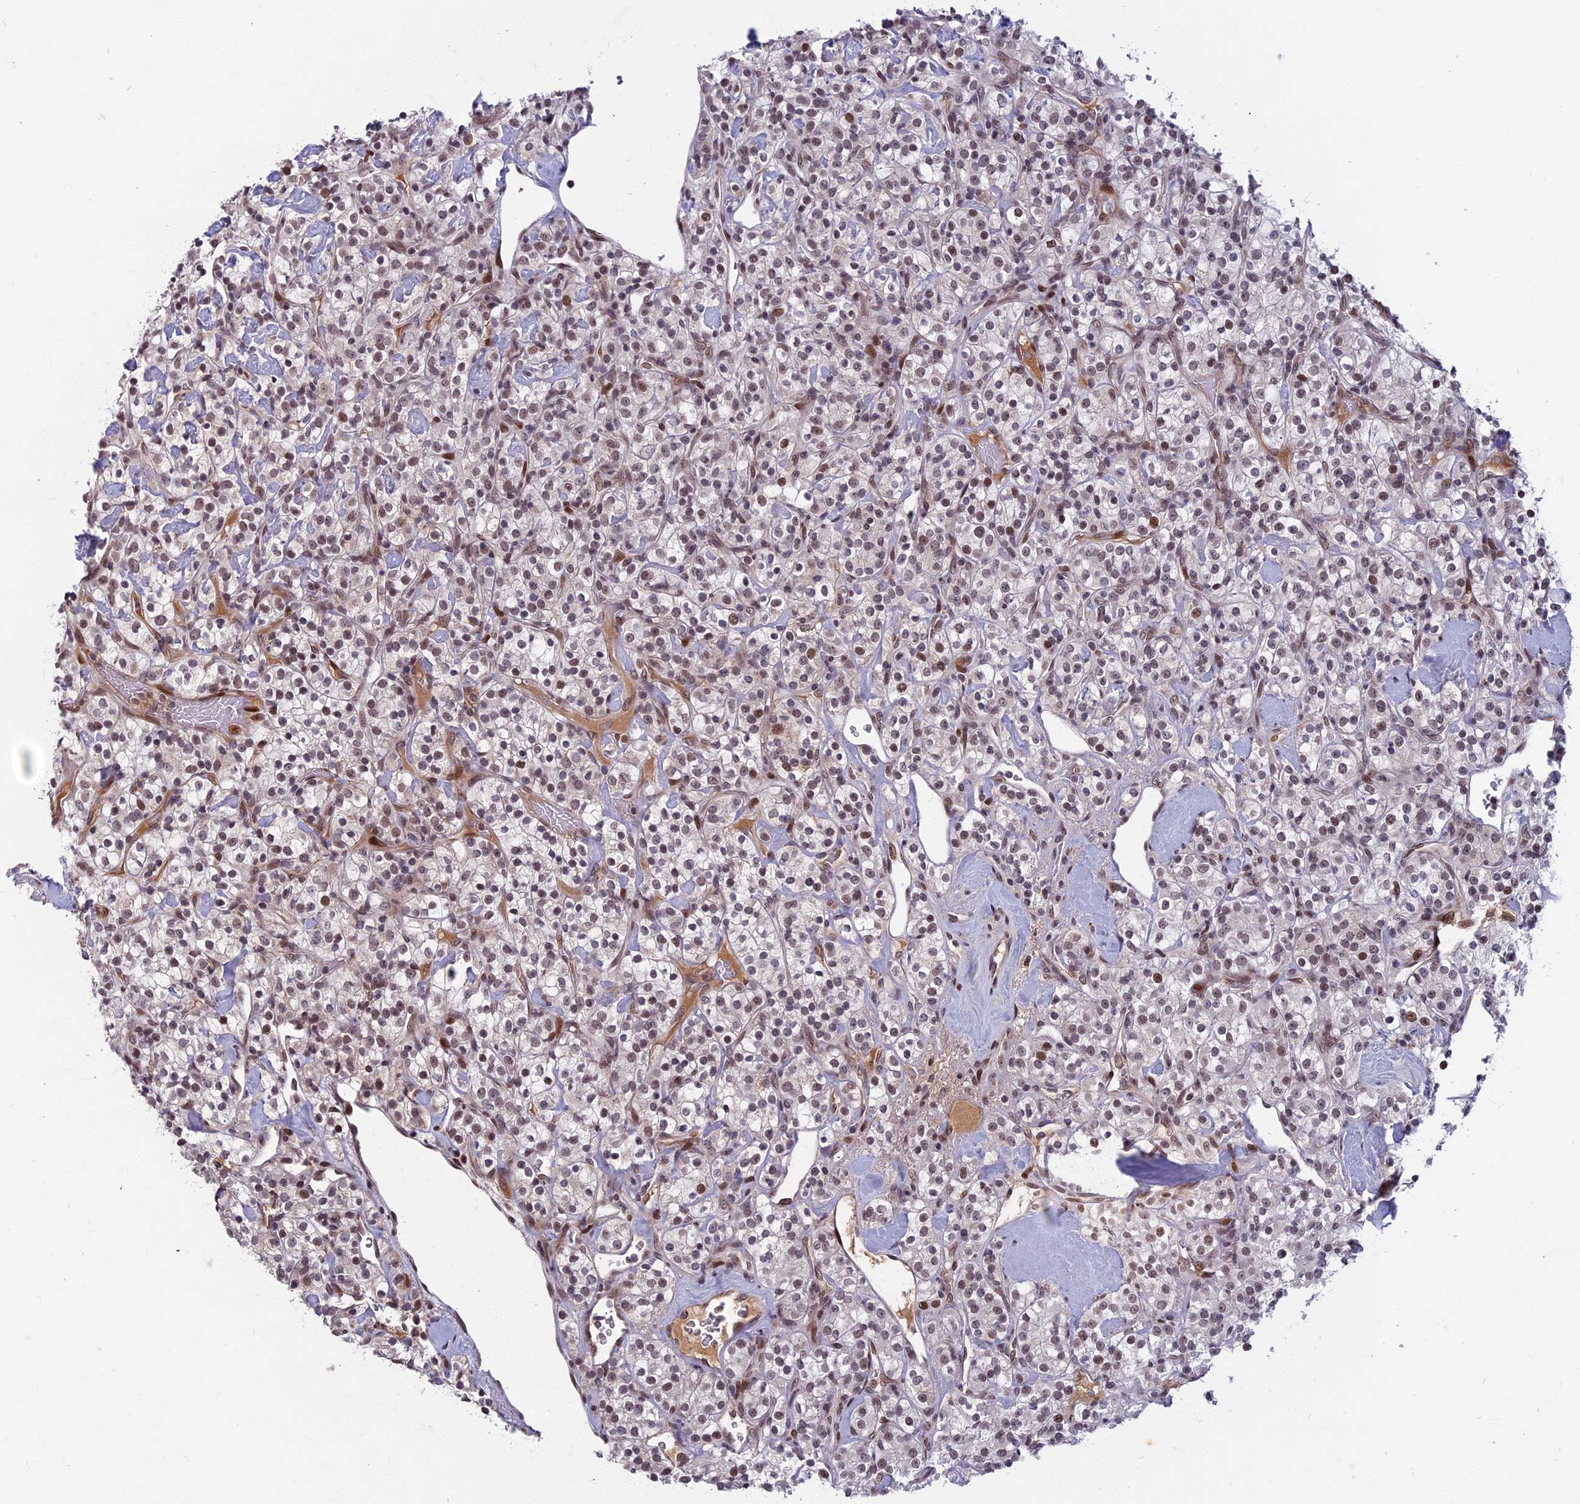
{"staining": {"intensity": "moderate", "quantity": "25%-75%", "location": "nuclear"}, "tissue": "renal cancer", "cell_type": "Tumor cells", "image_type": "cancer", "snomed": [{"axis": "morphology", "description": "Adenocarcinoma, NOS"}, {"axis": "topography", "description": "Kidney"}], "caption": "Renal cancer (adenocarcinoma) stained with immunohistochemistry (IHC) exhibits moderate nuclear positivity in about 25%-75% of tumor cells.", "gene": "CDC7", "patient": {"sex": "male", "age": 77}}